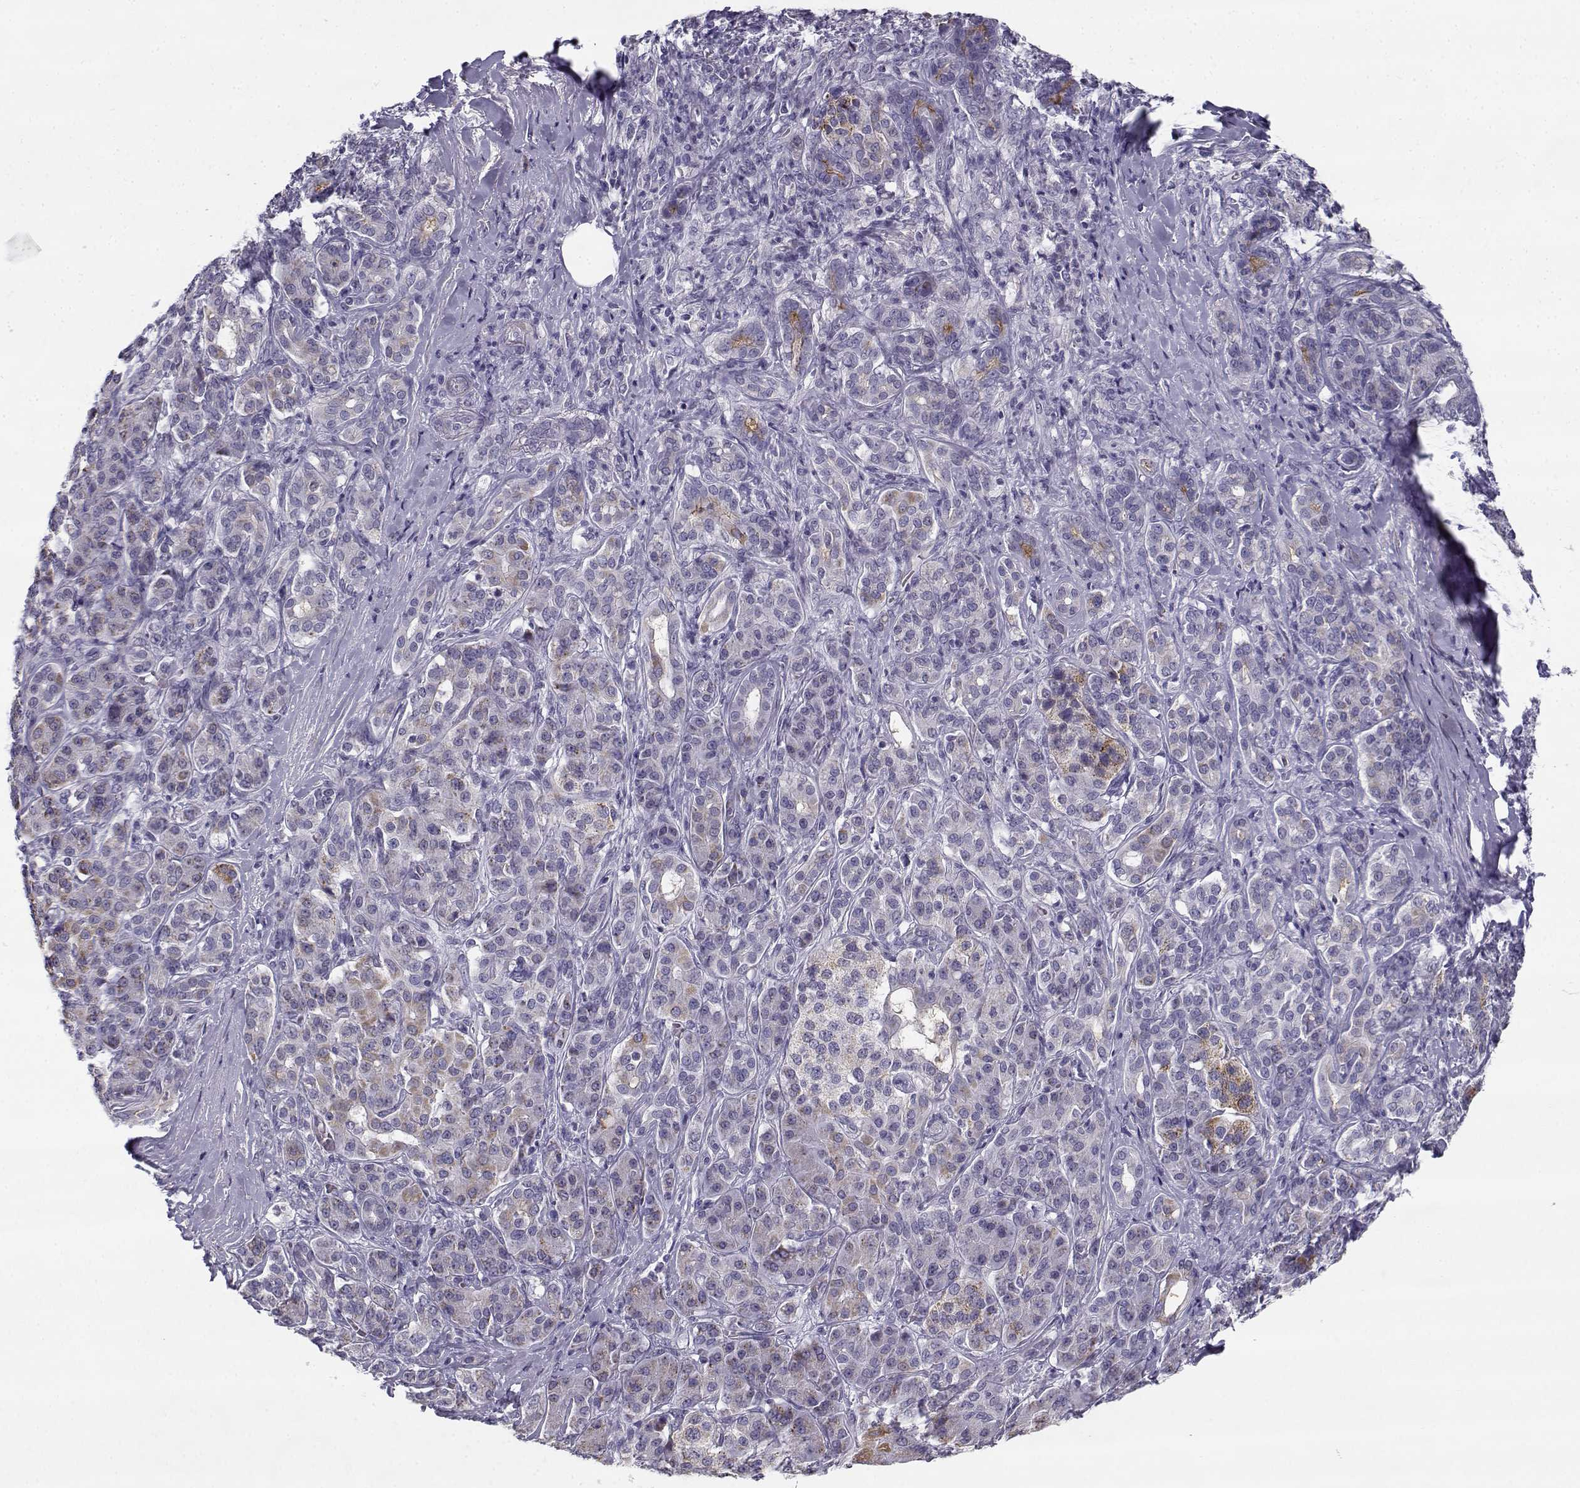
{"staining": {"intensity": "weak", "quantity": "<25%", "location": "cytoplasmic/membranous"}, "tissue": "pancreatic cancer", "cell_type": "Tumor cells", "image_type": "cancer", "snomed": [{"axis": "morphology", "description": "Normal tissue, NOS"}, {"axis": "morphology", "description": "Inflammation, NOS"}, {"axis": "morphology", "description": "Adenocarcinoma, NOS"}, {"axis": "topography", "description": "Pancreas"}], "caption": "Immunohistochemical staining of adenocarcinoma (pancreatic) displays no significant expression in tumor cells.", "gene": "CREB3L3", "patient": {"sex": "male", "age": 57}}